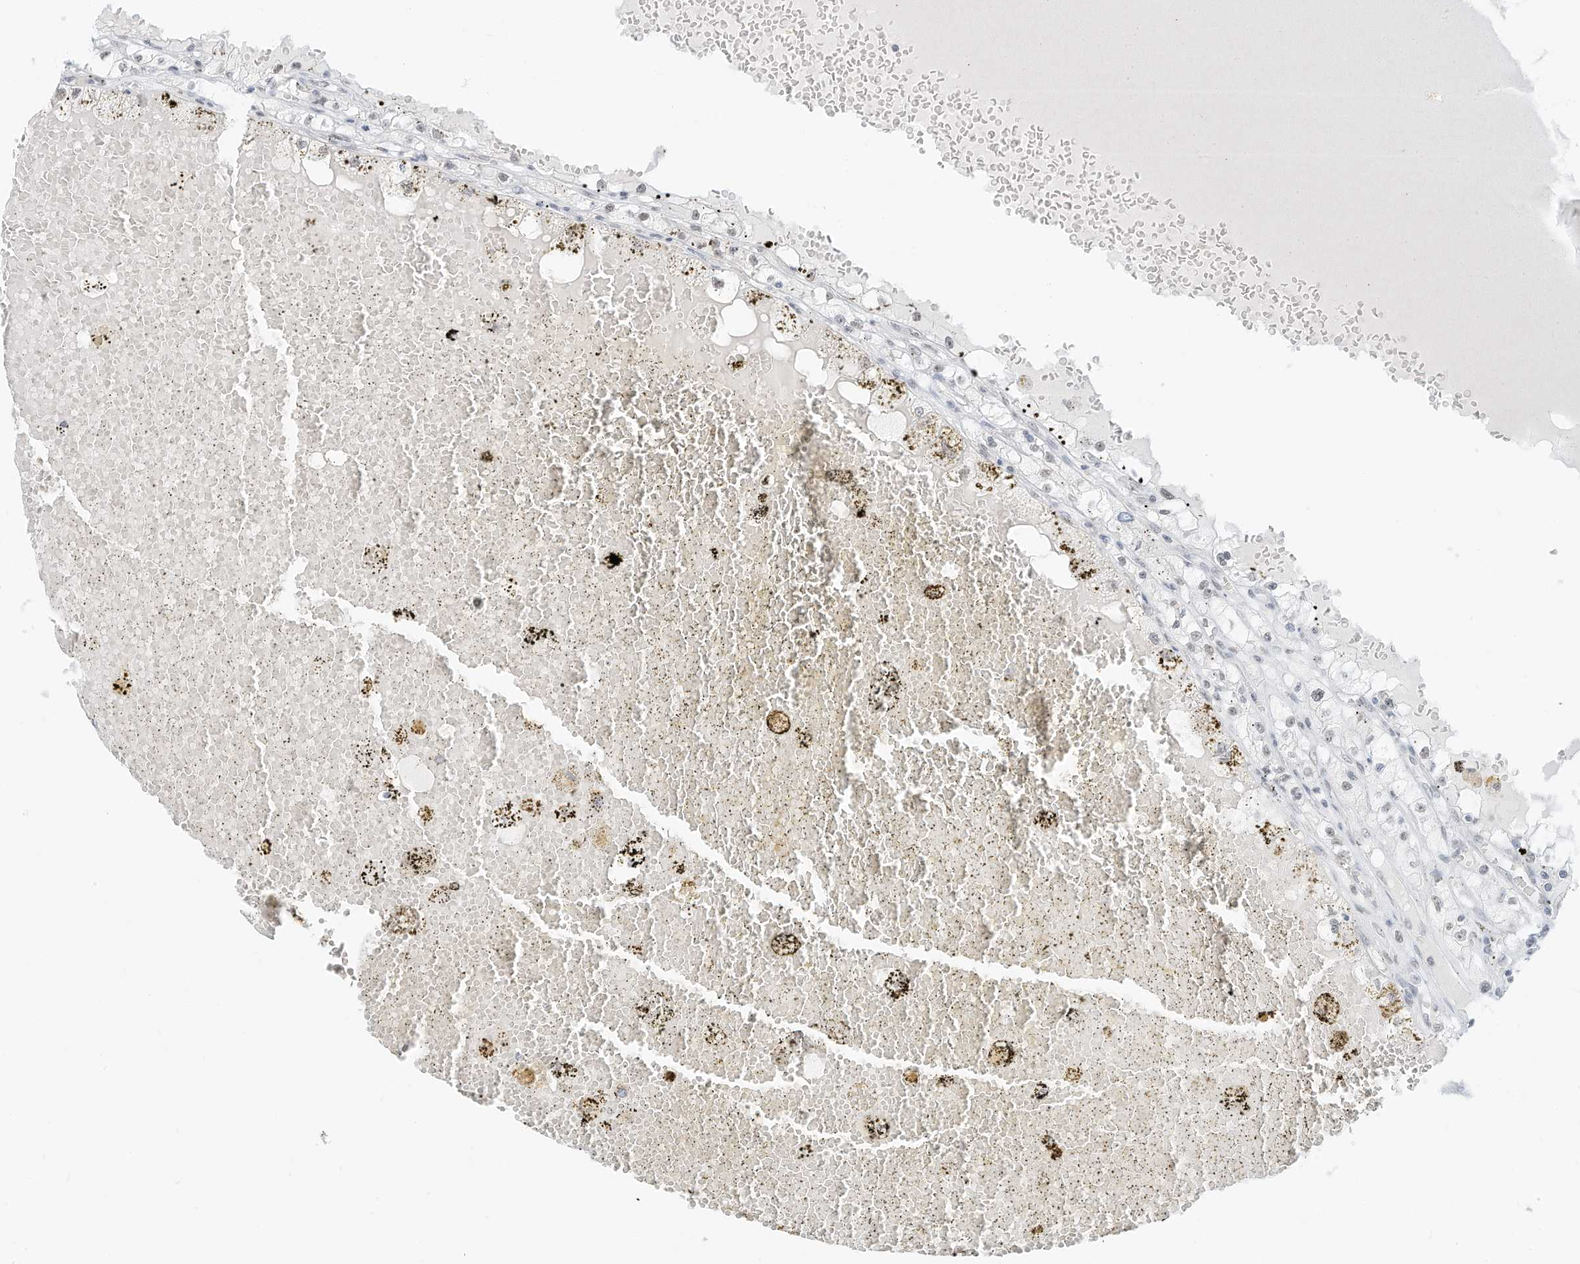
{"staining": {"intensity": "negative", "quantity": "none", "location": "none"}, "tissue": "renal cancer", "cell_type": "Tumor cells", "image_type": "cancer", "snomed": [{"axis": "morphology", "description": "Adenocarcinoma, NOS"}, {"axis": "topography", "description": "Kidney"}], "caption": "Protein analysis of renal cancer exhibits no significant staining in tumor cells.", "gene": "PGC", "patient": {"sex": "male", "age": 56}}